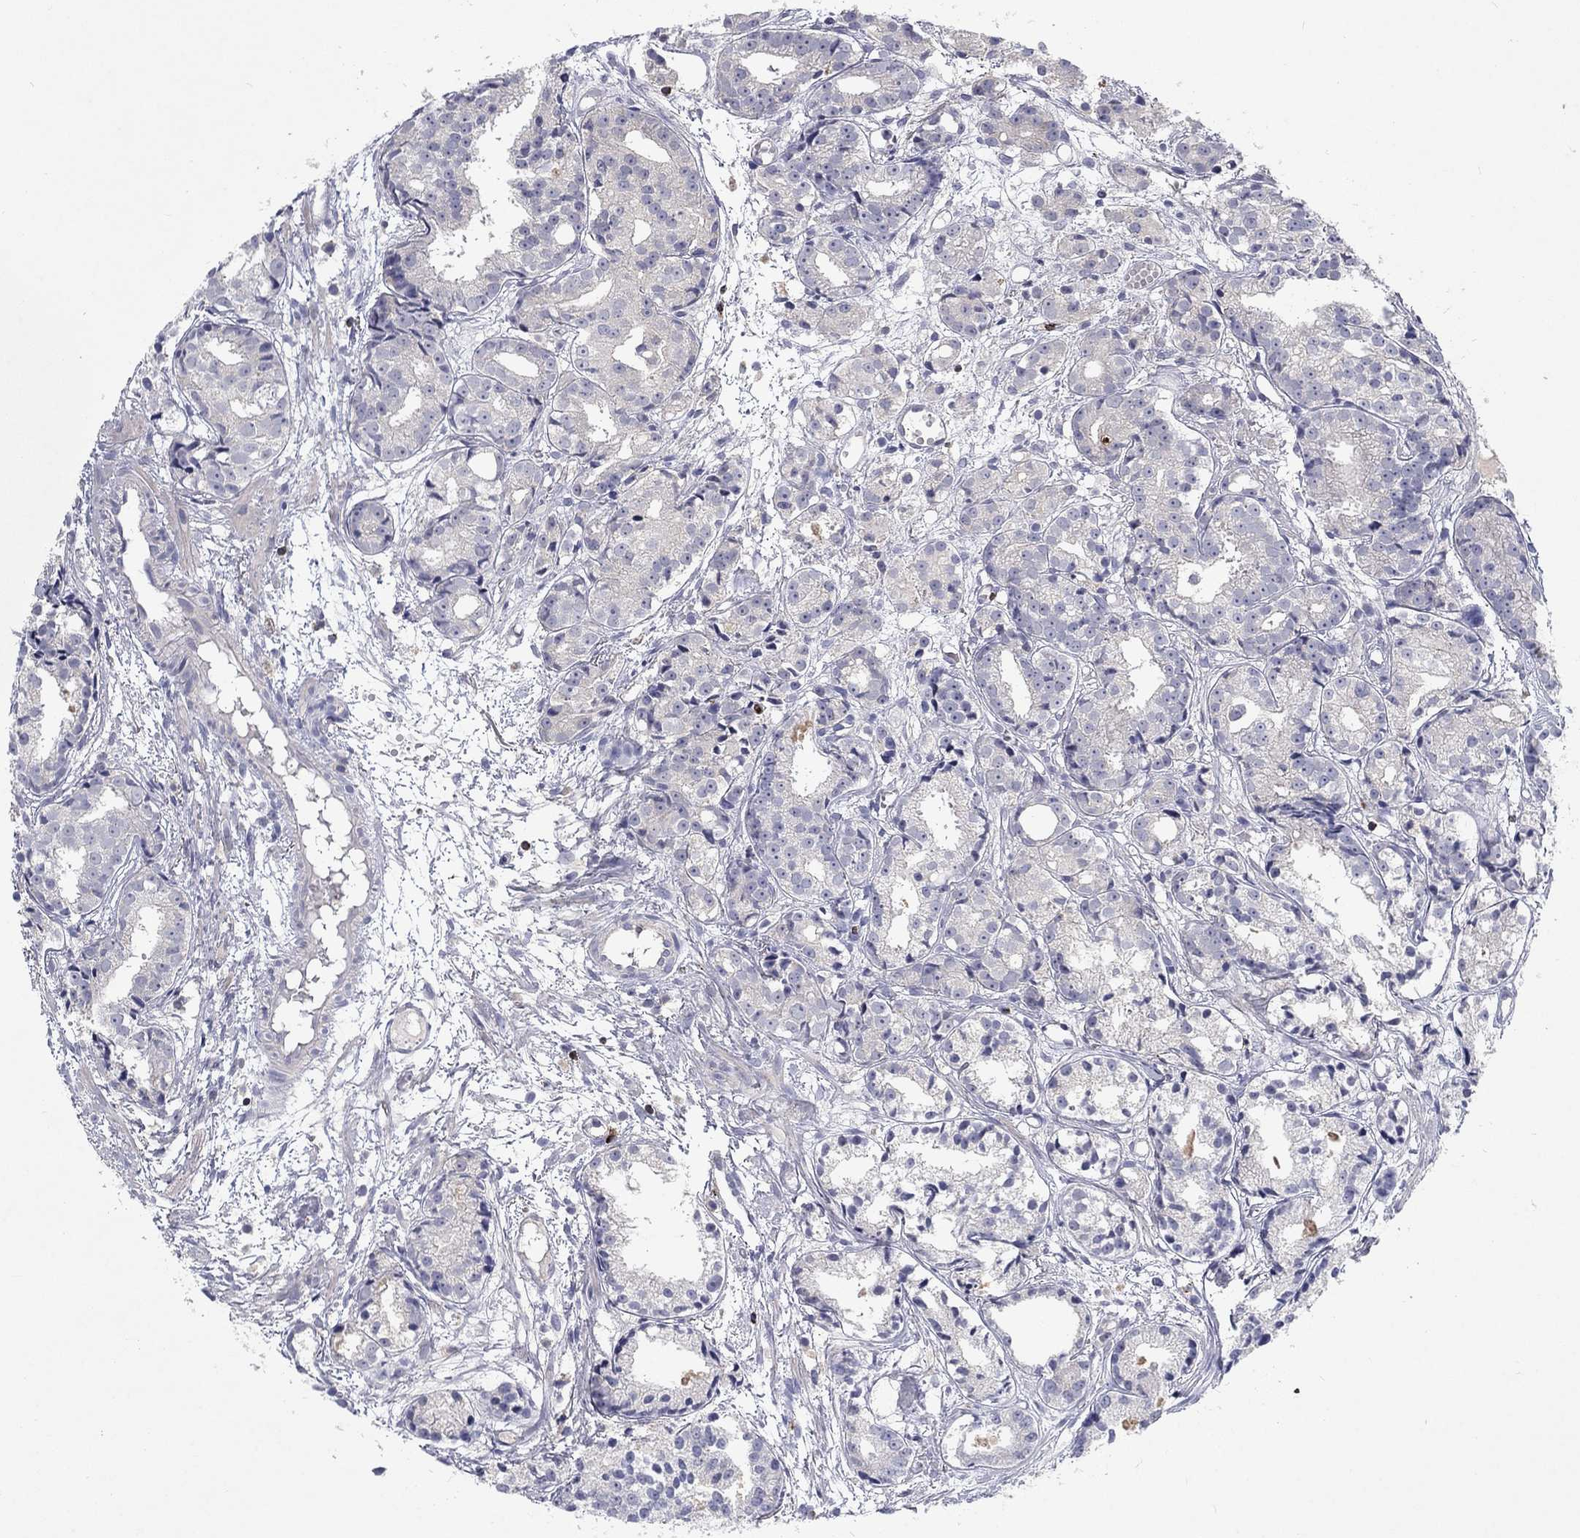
{"staining": {"intensity": "negative", "quantity": "none", "location": "none"}, "tissue": "prostate cancer", "cell_type": "Tumor cells", "image_type": "cancer", "snomed": [{"axis": "morphology", "description": "Adenocarcinoma, Medium grade"}, {"axis": "topography", "description": "Prostate"}], "caption": "Immunohistochemistry of human prostate cancer exhibits no staining in tumor cells.", "gene": "GZMA", "patient": {"sex": "male", "age": 74}}